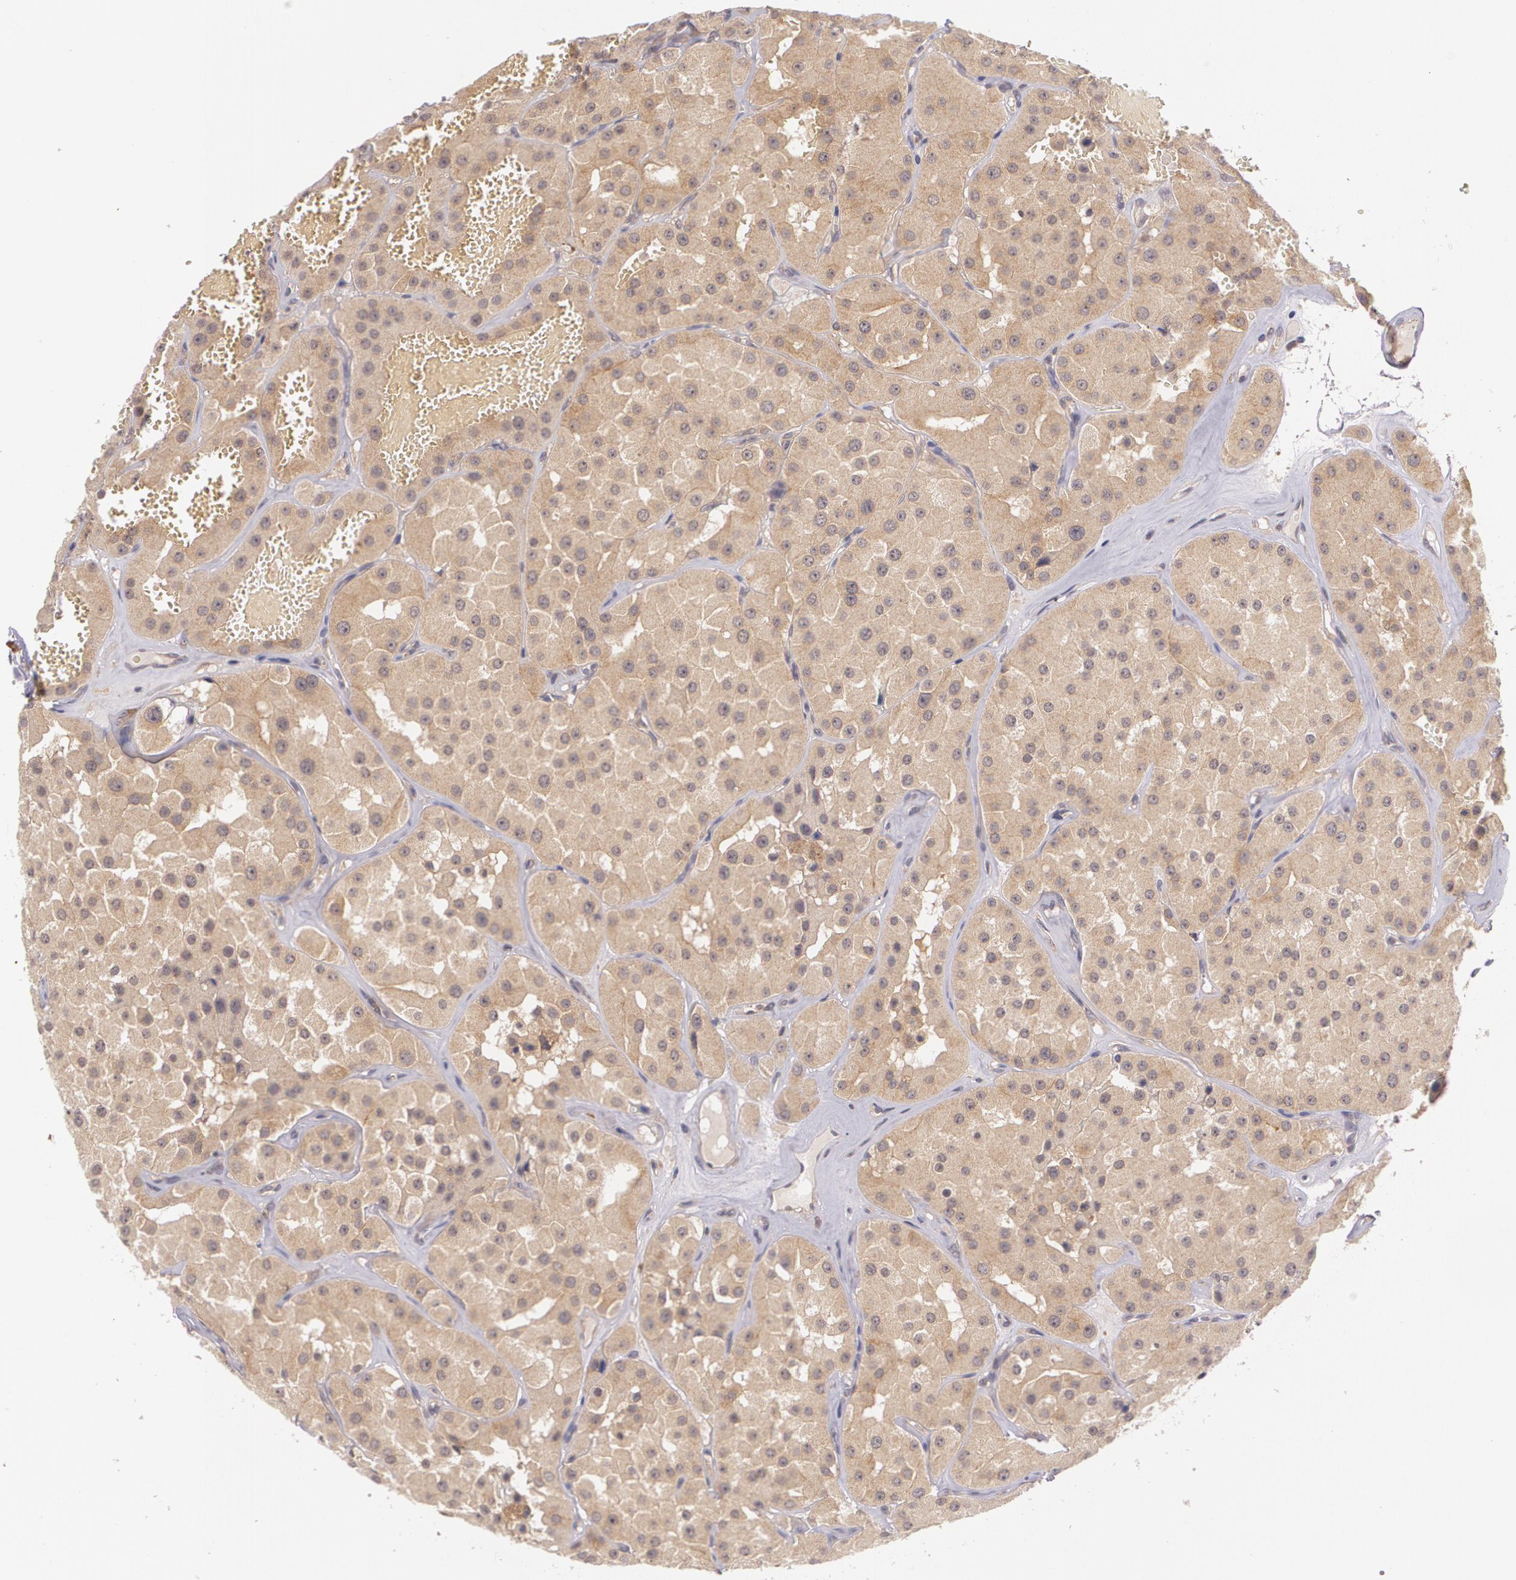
{"staining": {"intensity": "moderate", "quantity": ">75%", "location": "cytoplasmic/membranous"}, "tissue": "renal cancer", "cell_type": "Tumor cells", "image_type": "cancer", "snomed": [{"axis": "morphology", "description": "Adenocarcinoma, uncertain malignant potential"}, {"axis": "topography", "description": "Kidney"}], "caption": "Moderate cytoplasmic/membranous staining for a protein is identified in about >75% of tumor cells of adenocarcinoma,  uncertain malignant potential (renal) using immunohistochemistry (IHC).", "gene": "CCL17", "patient": {"sex": "male", "age": 63}}